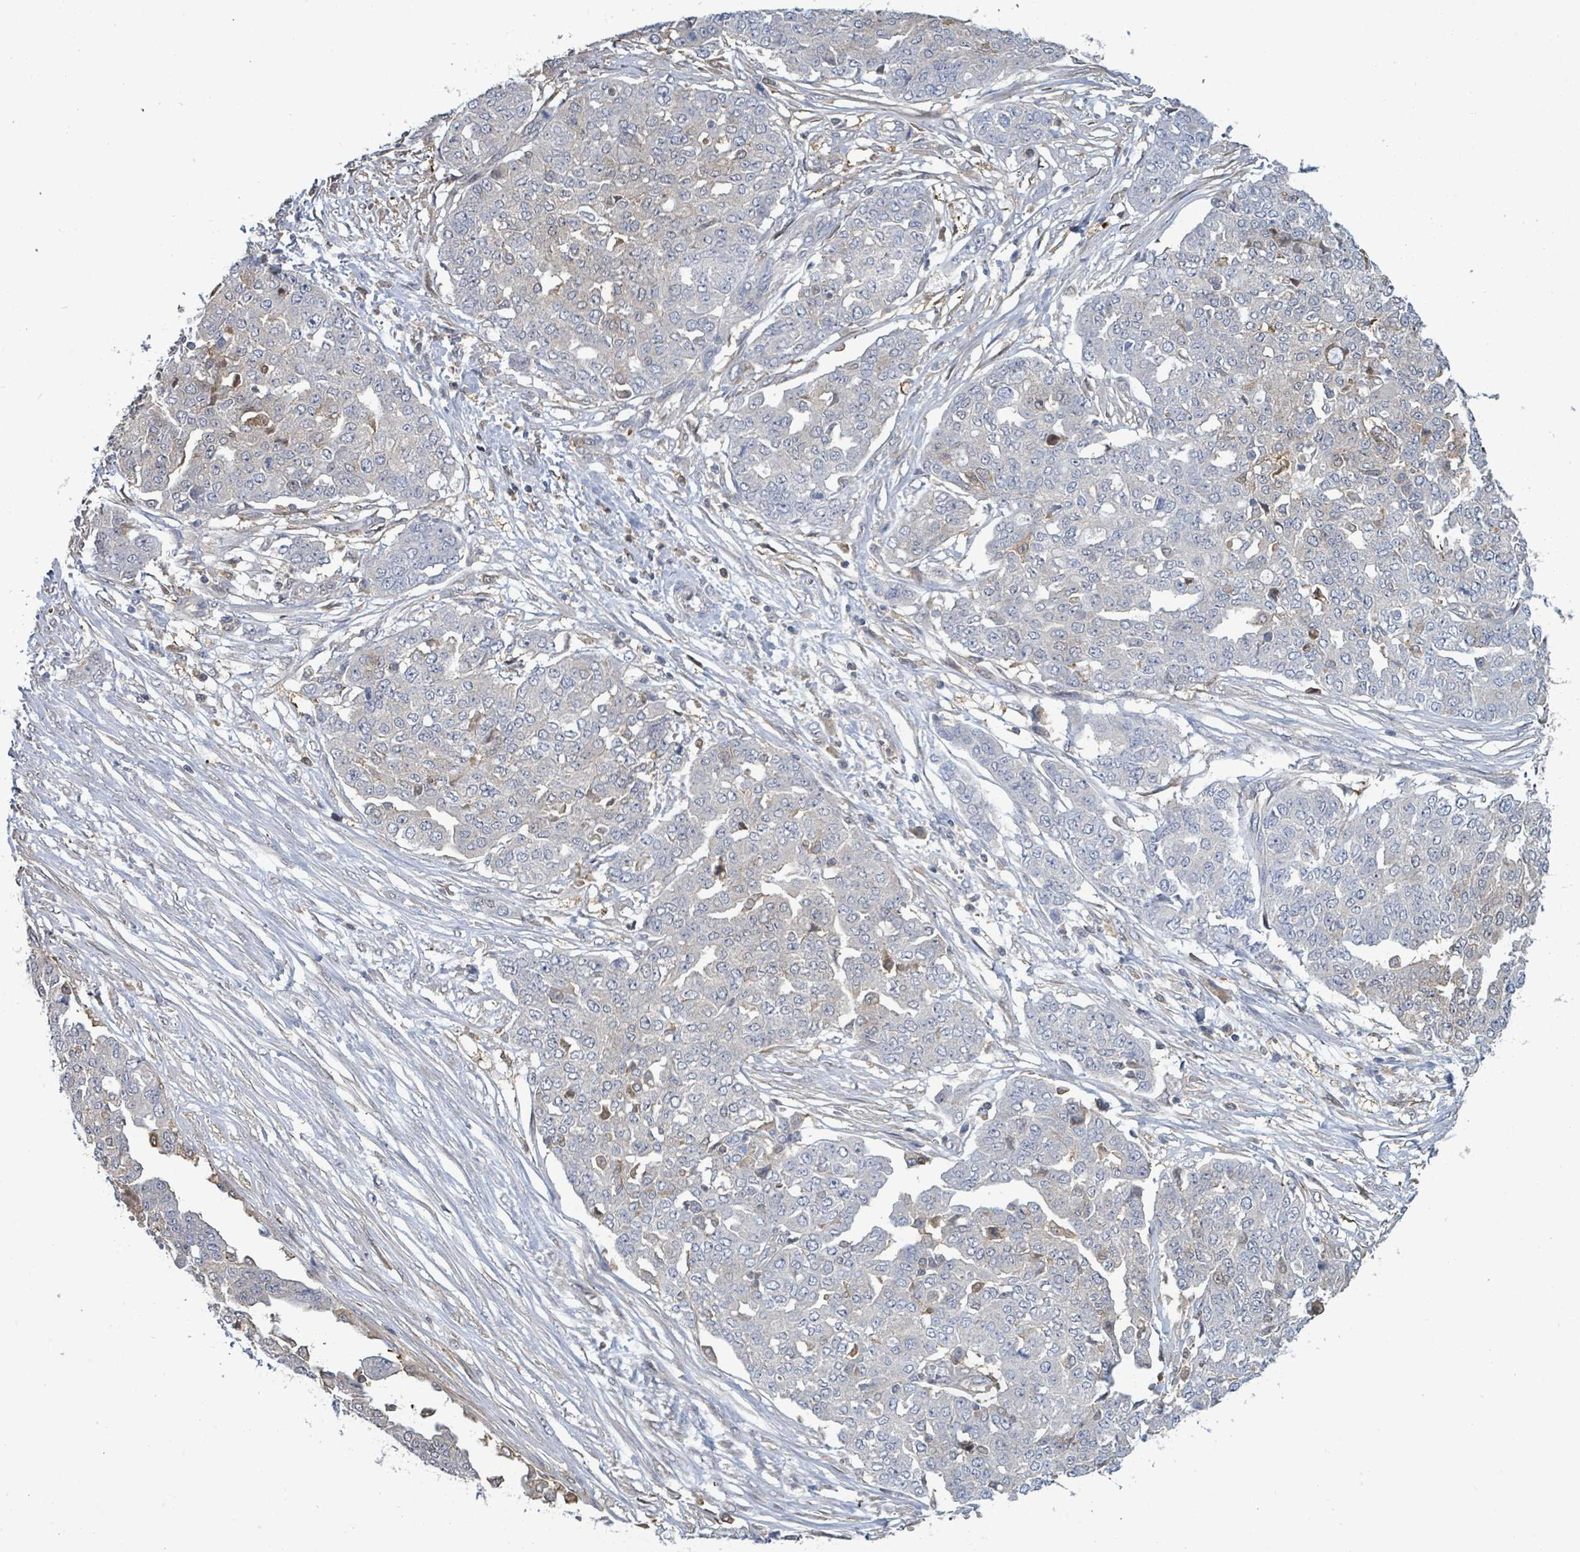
{"staining": {"intensity": "negative", "quantity": "none", "location": "none"}, "tissue": "ovarian cancer", "cell_type": "Tumor cells", "image_type": "cancer", "snomed": [{"axis": "morphology", "description": "Cystadenocarcinoma, serous, NOS"}, {"axis": "topography", "description": "Soft tissue"}, {"axis": "topography", "description": "Ovary"}], "caption": "Immunohistochemistry of human ovarian cancer (serous cystadenocarcinoma) demonstrates no positivity in tumor cells.", "gene": "PGAM1", "patient": {"sex": "female", "age": 57}}